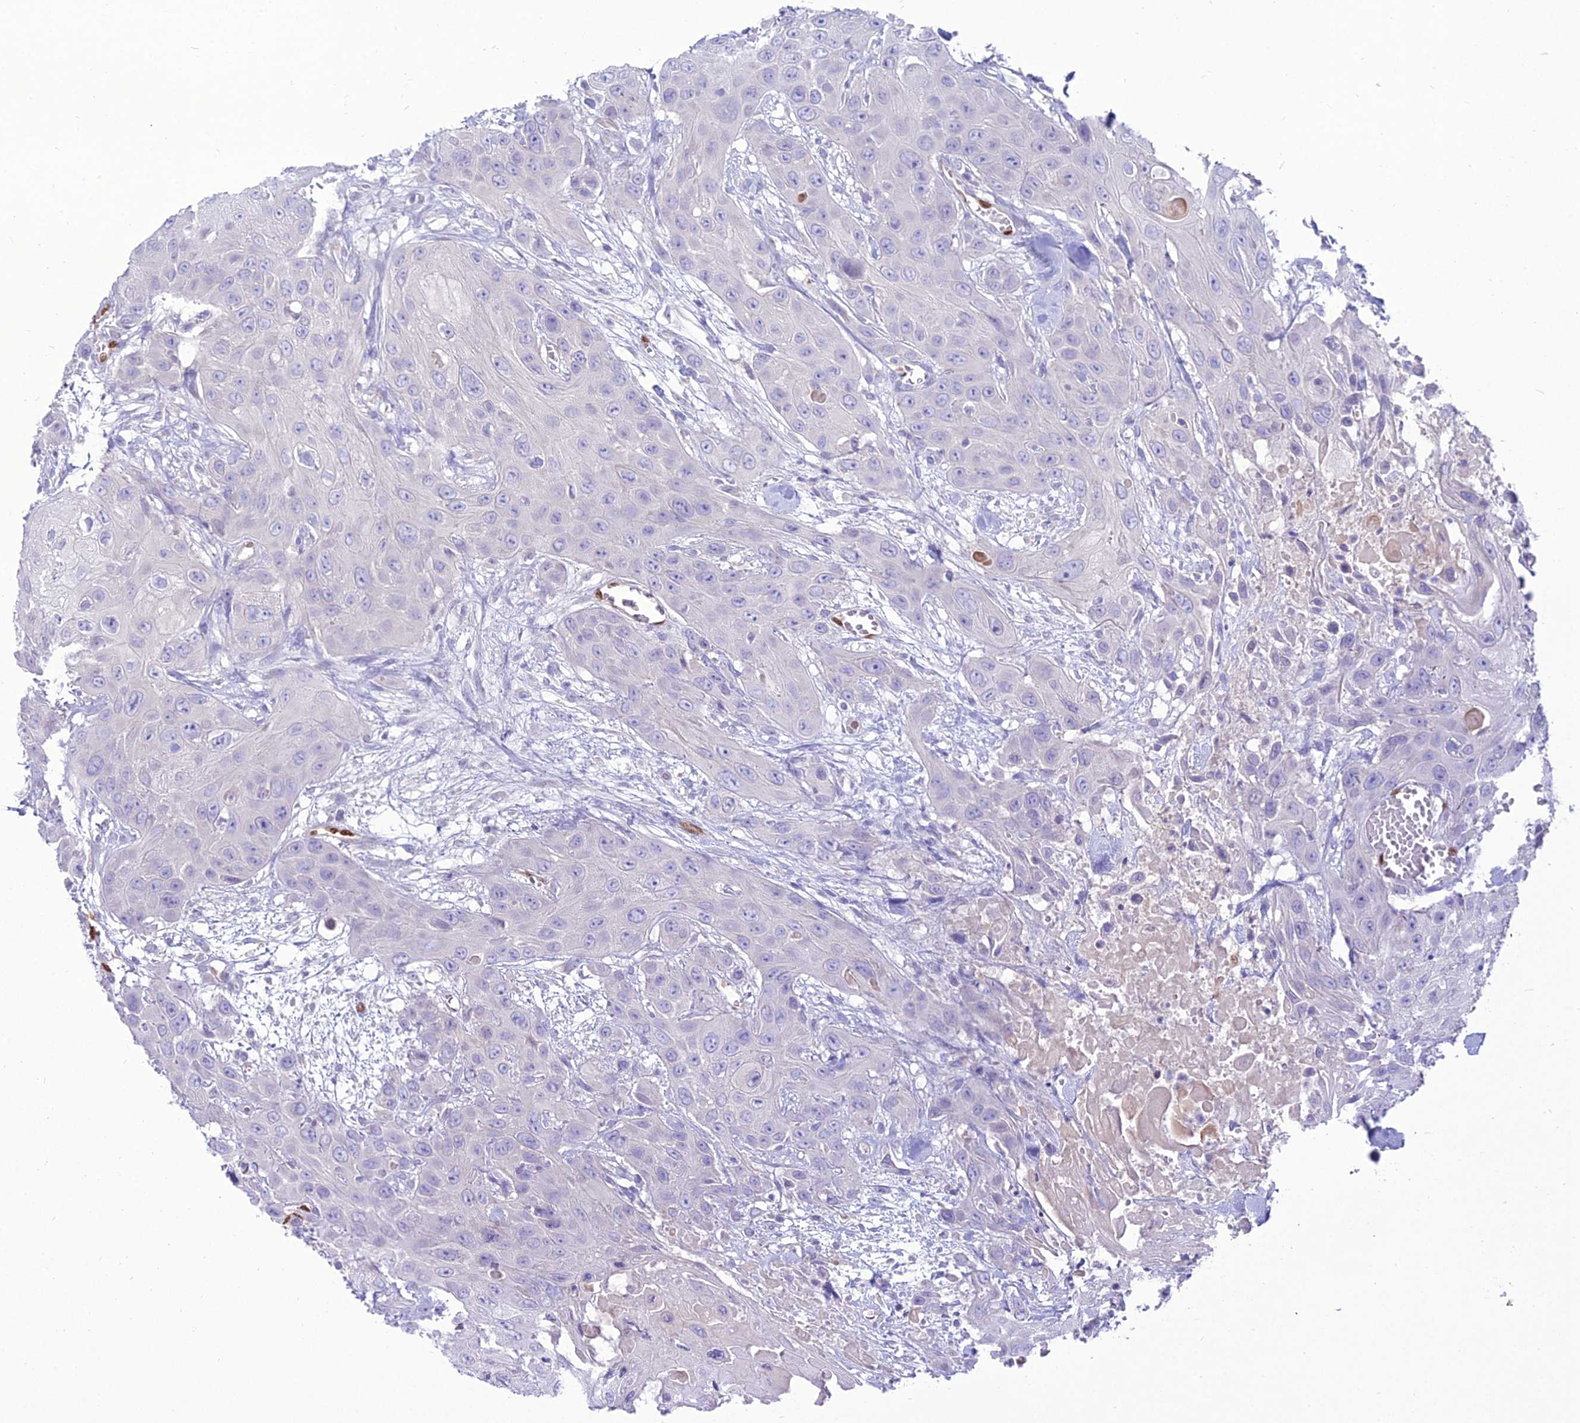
{"staining": {"intensity": "negative", "quantity": "none", "location": "none"}, "tissue": "head and neck cancer", "cell_type": "Tumor cells", "image_type": "cancer", "snomed": [{"axis": "morphology", "description": "Squamous cell carcinoma, NOS"}, {"axis": "topography", "description": "Head-Neck"}], "caption": "The micrograph demonstrates no staining of tumor cells in head and neck cancer.", "gene": "NOVA2", "patient": {"sex": "male", "age": 81}}